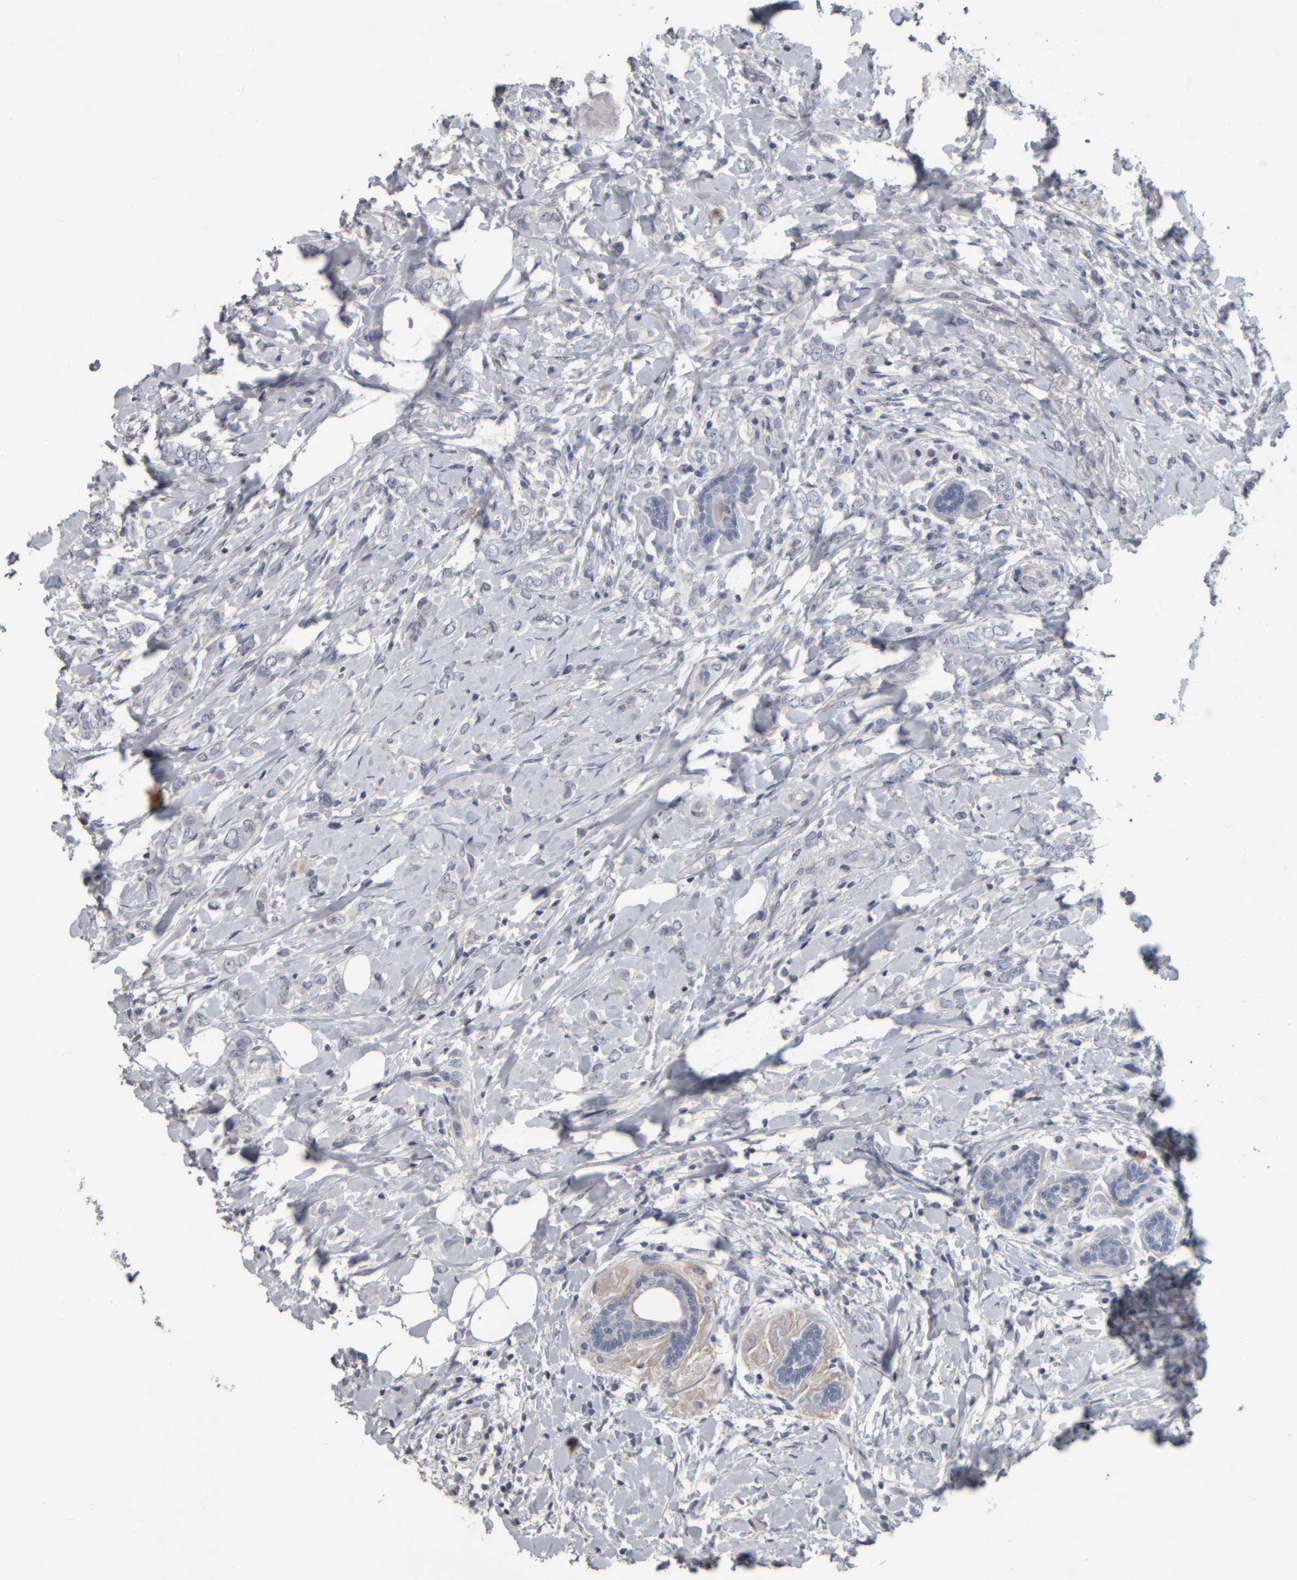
{"staining": {"intensity": "negative", "quantity": "none", "location": "none"}, "tissue": "breast cancer", "cell_type": "Tumor cells", "image_type": "cancer", "snomed": [{"axis": "morphology", "description": "Normal tissue, NOS"}, {"axis": "morphology", "description": "Lobular carcinoma"}, {"axis": "topography", "description": "Breast"}], "caption": "IHC of breast cancer (lobular carcinoma) exhibits no positivity in tumor cells.", "gene": "CAVIN4", "patient": {"sex": "female", "age": 47}}